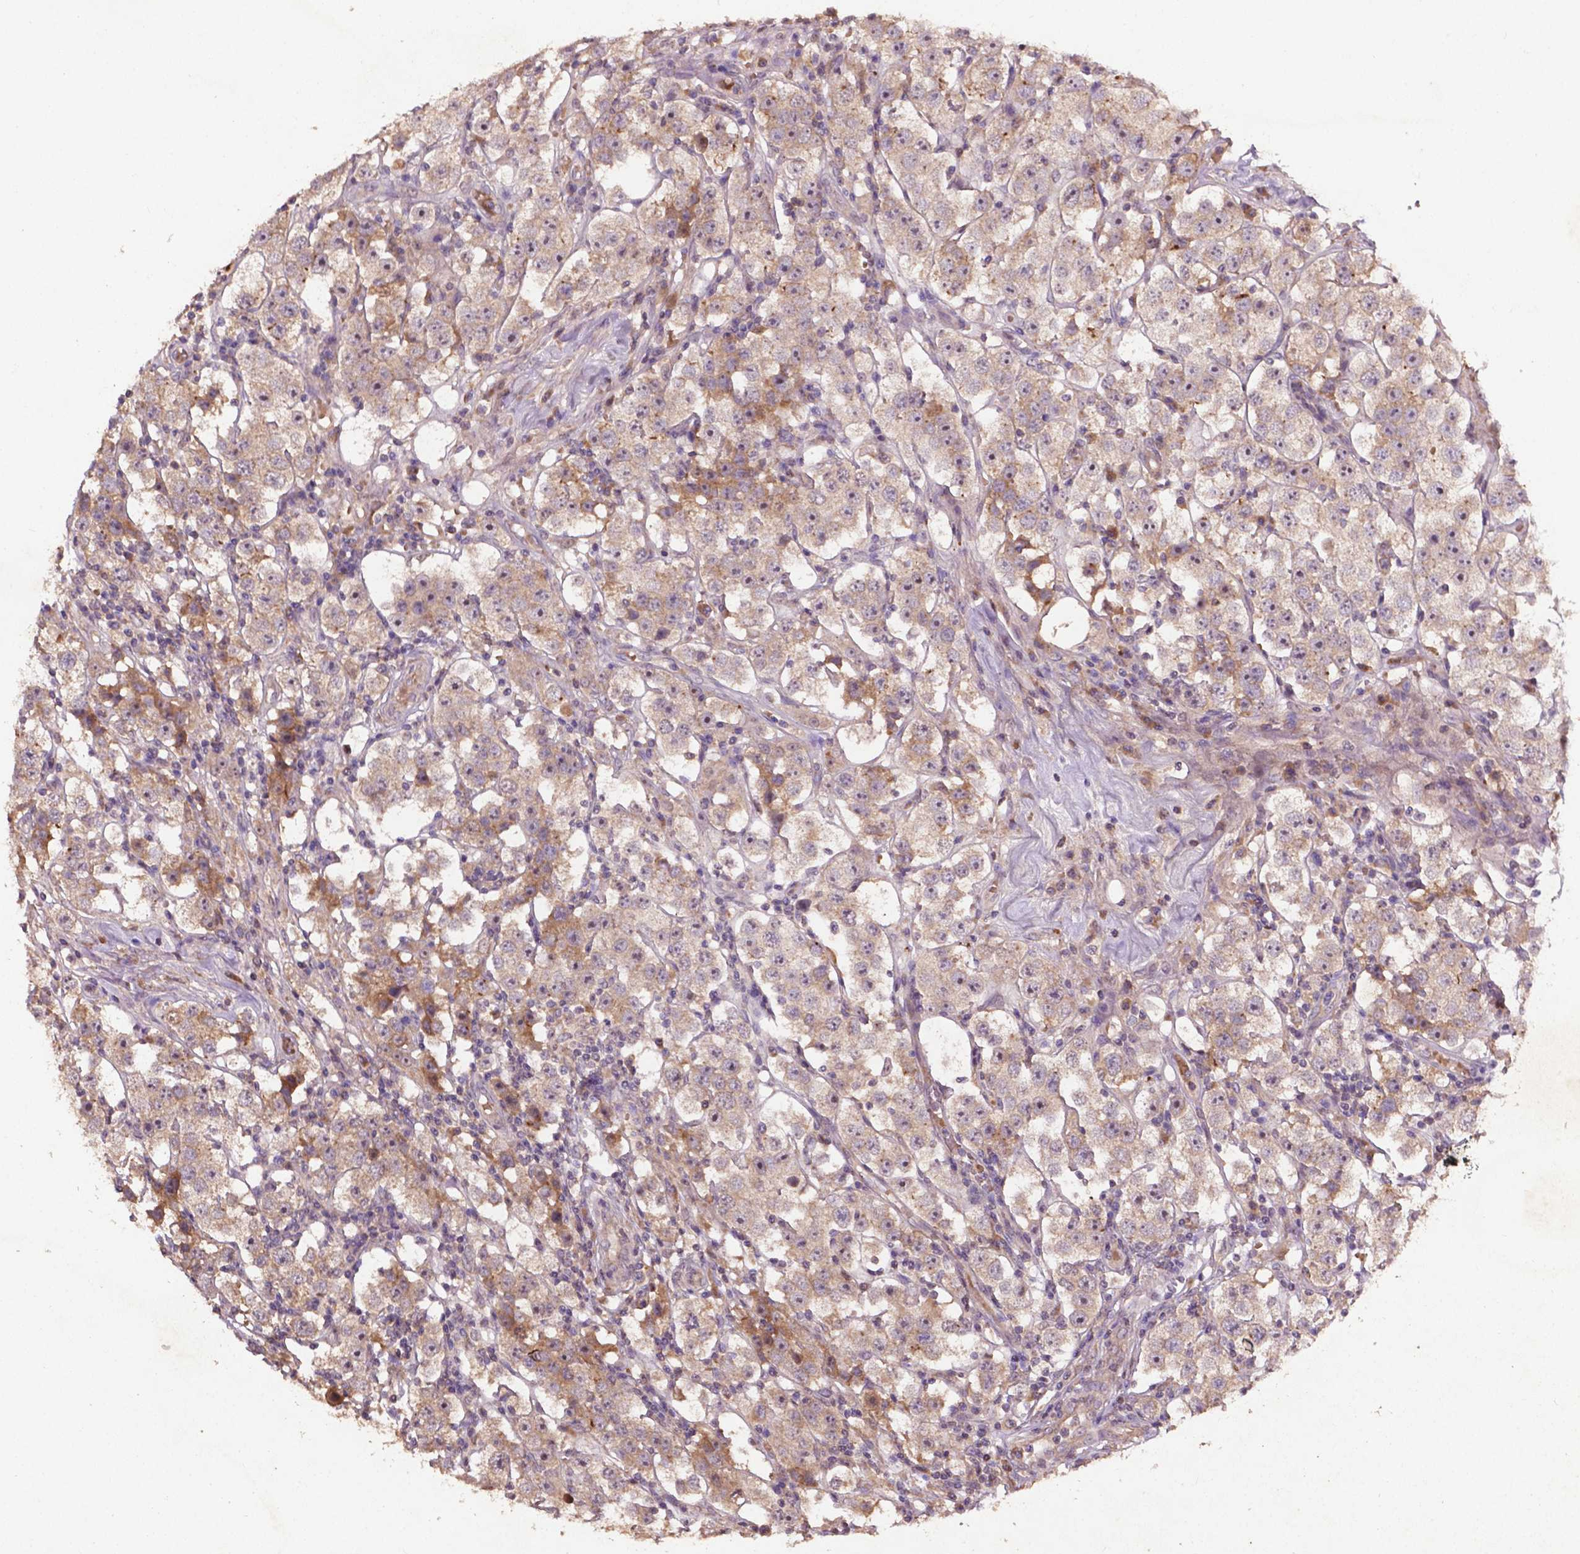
{"staining": {"intensity": "moderate", "quantity": ">75%", "location": "cytoplasmic/membranous"}, "tissue": "testis cancer", "cell_type": "Tumor cells", "image_type": "cancer", "snomed": [{"axis": "morphology", "description": "Seminoma, NOS"}, {"axis": "topography", "description": "Testis"}], "caption": "This image displays immunohistochemistry (IHC) staining of seminoma (testis), with medium moderate cytoplasmic/membranous positivity in approximately >75% of tumor cells.", "gene": "COQ2", "patient": {"sex": "male", "age": 37}}